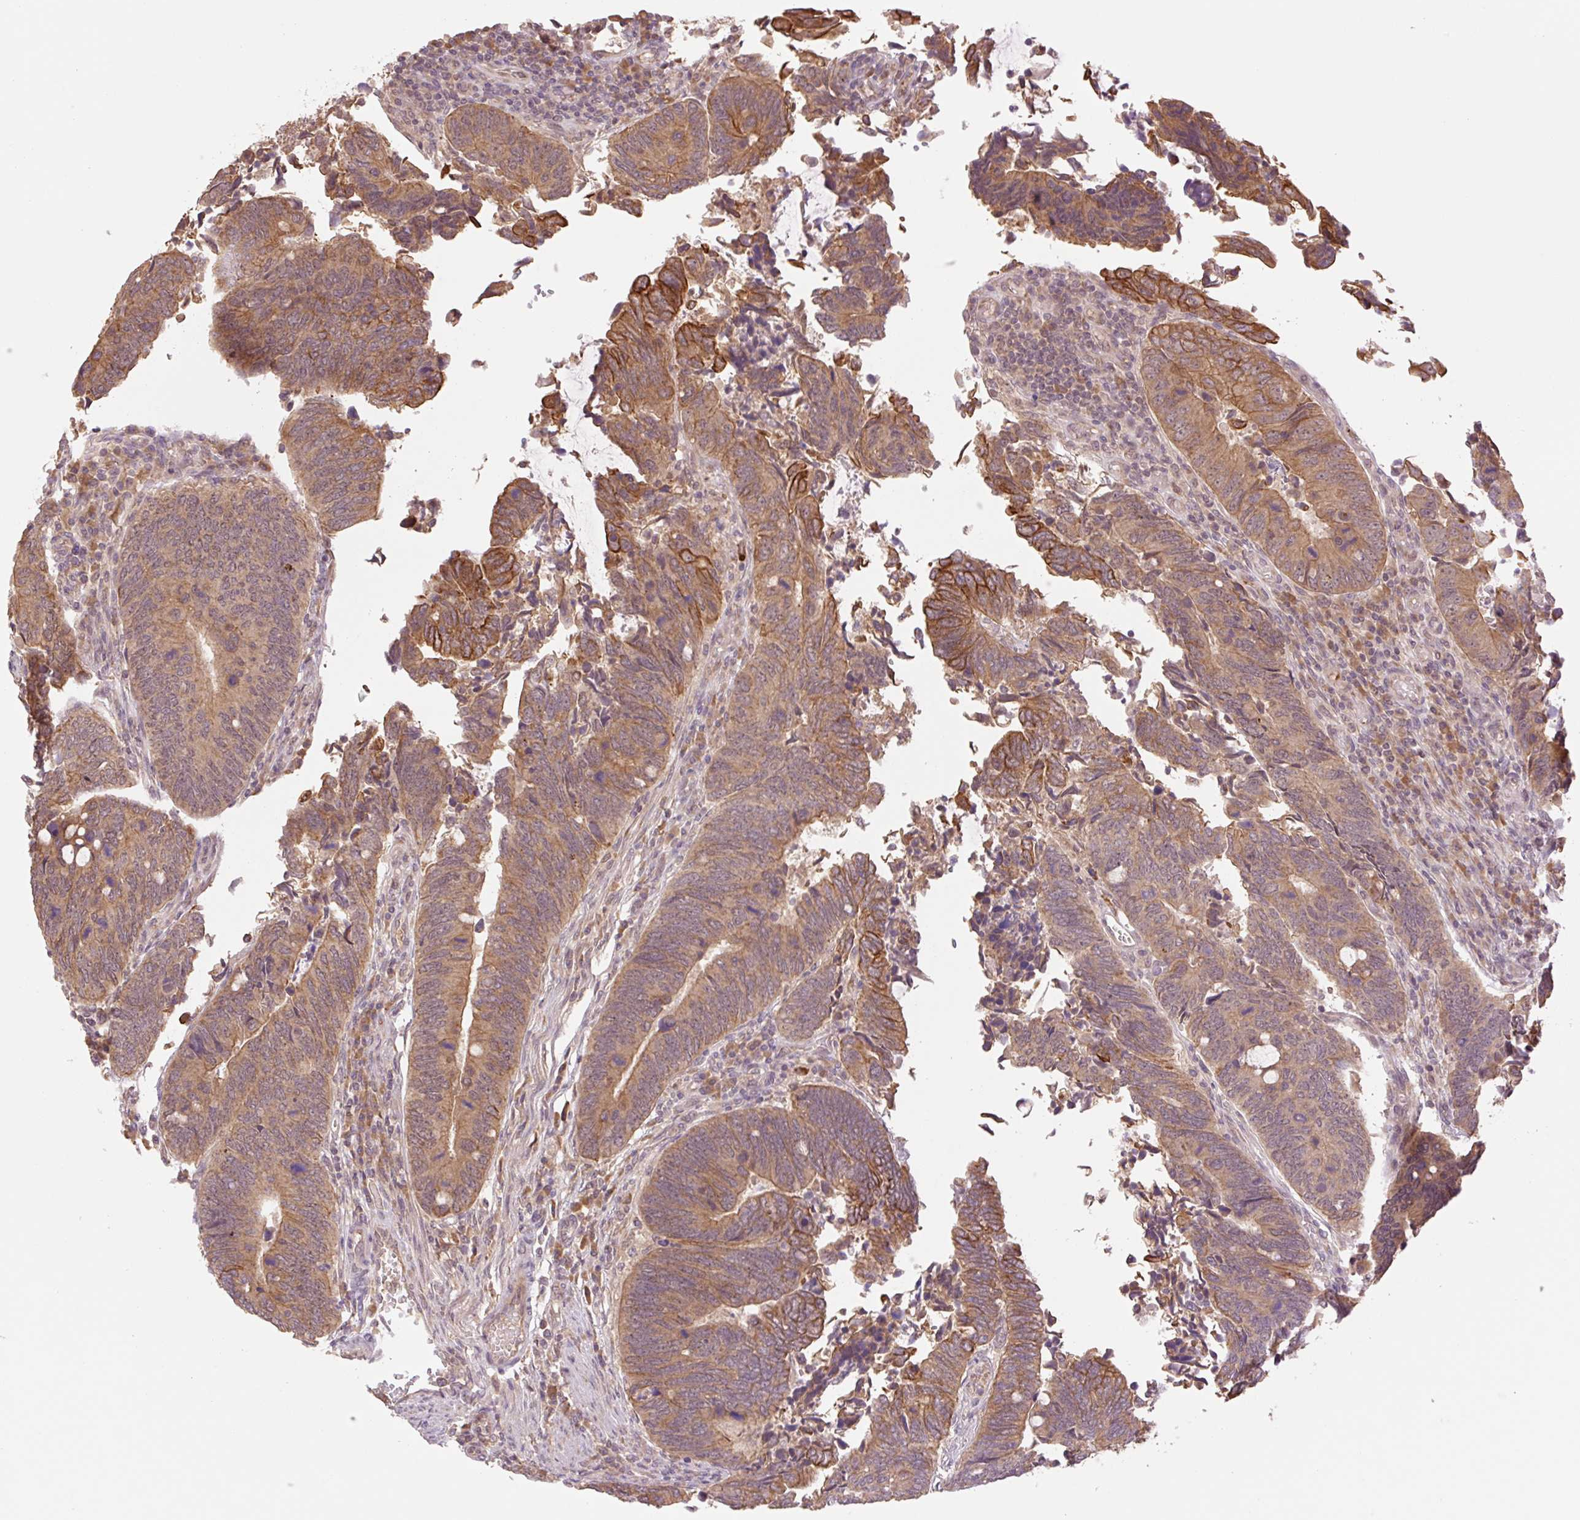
{"staining": {"intensity": "moderate", "quantity": ">75%", "location": "cytoplasmic/membranous"}, "tissue": "colorectal cancer", "cell_type": "Tumor cells", "image_type": "cancer", "snomed": [{"axis": "morphology", "description": "Adenocarcinoma, NOS"}, {"axis": "topography", "description": "Colon"}], "caption": "Colorectal cancer stained with a protein marker demonstrates moderate staining in tumor cells.", "gene": "YJU2B", "patient": {"sex": "male", "age": 87}}